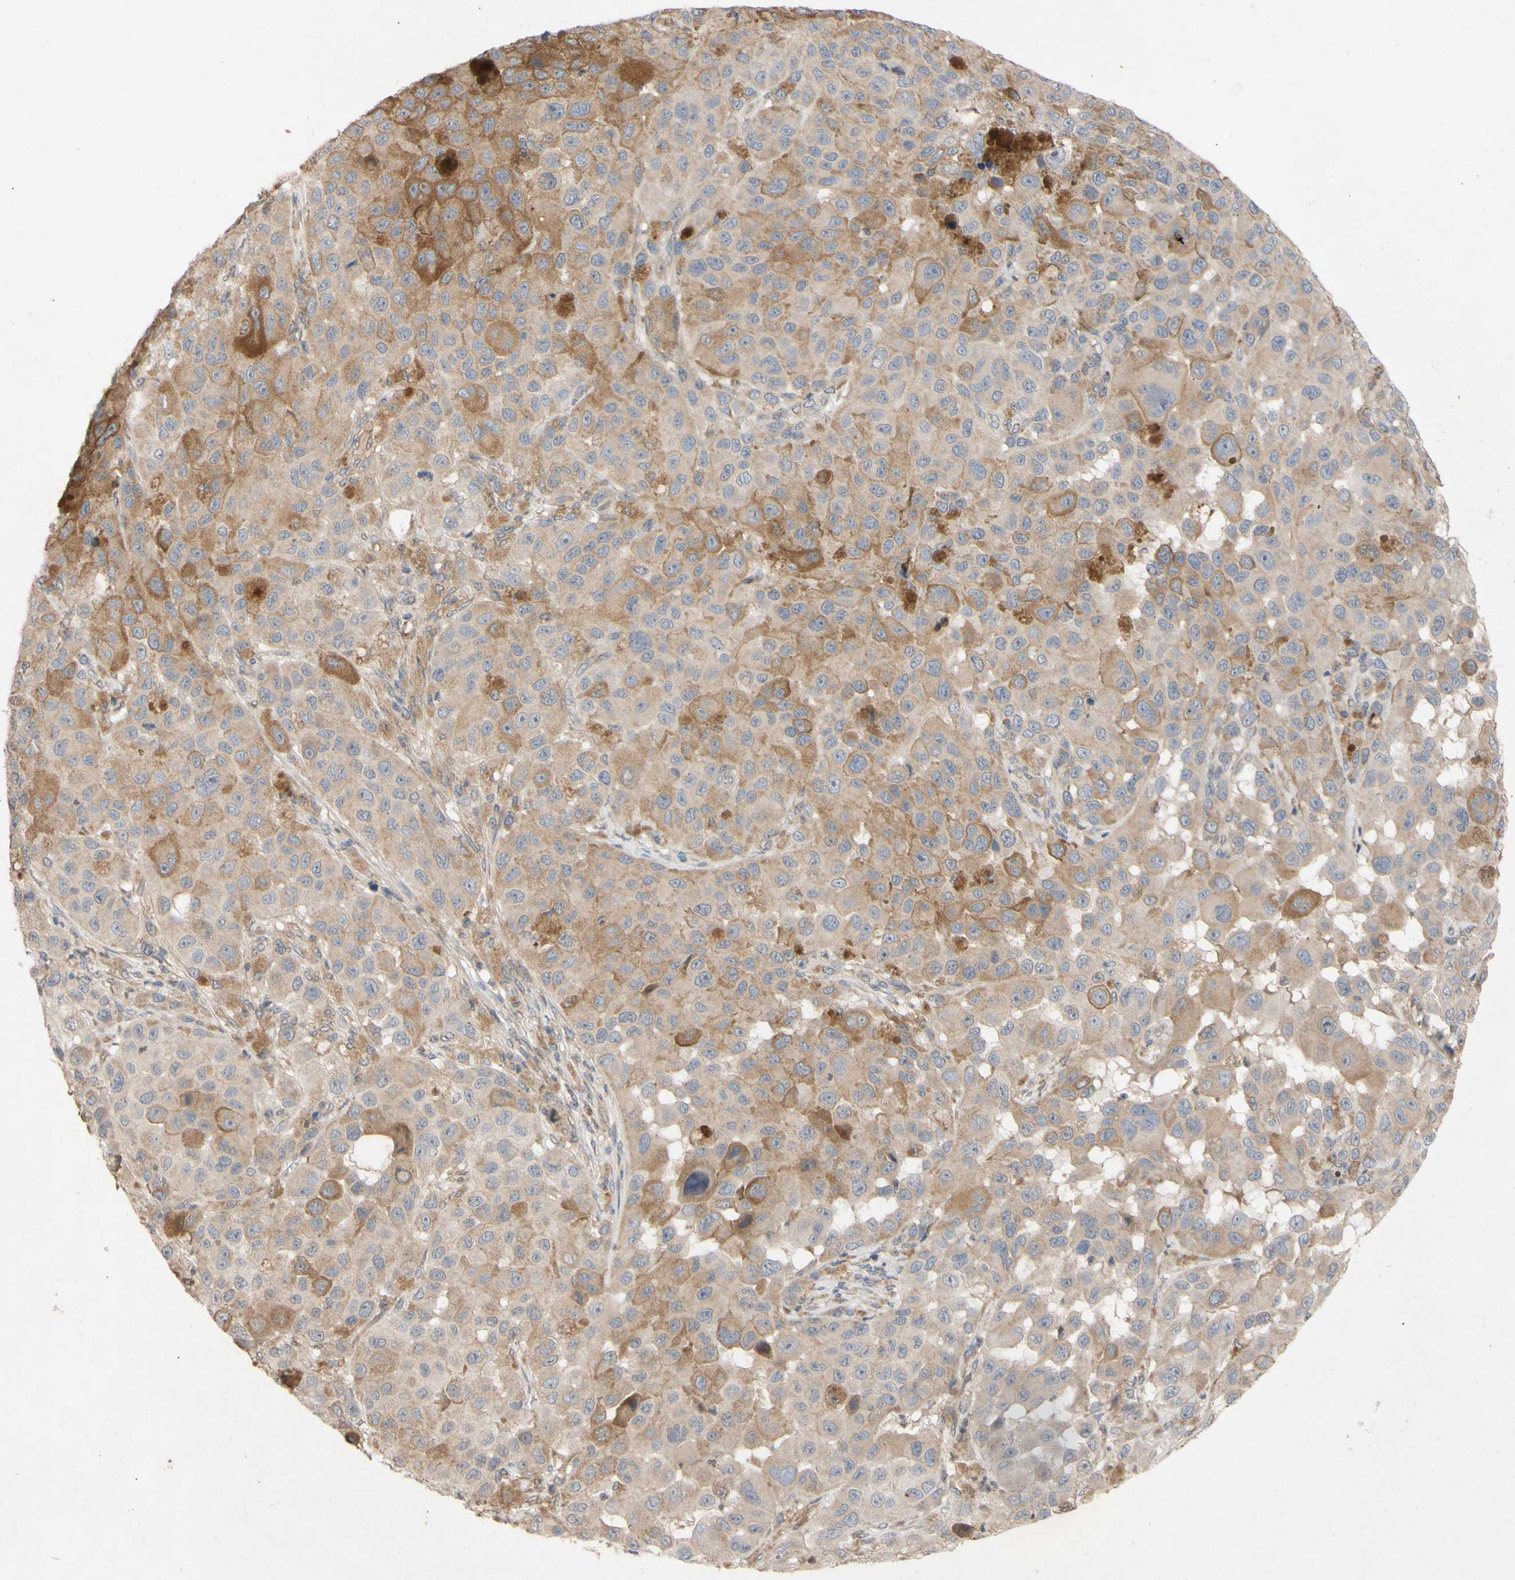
{"staining": {"intensity": "moderate", "quantity": ">75%", "location": "cytoplasmic/membranous"}, "tissue": "melanoma", "cell_type": "Tumor cells", "image_type": "cancer", "snomed": [{"axis": "morphology", "description": "Malignant melanoma, NOS"}, {"axis": "topography", "description": "Skin"}], "caption": "A photomicrograph of melanoma stained for a protein displays moderate cytoplasmic/membranous brown staining in tumor cells.", "gene": "NECTIN3", "patient": {"sex": "male", "age": 96}}